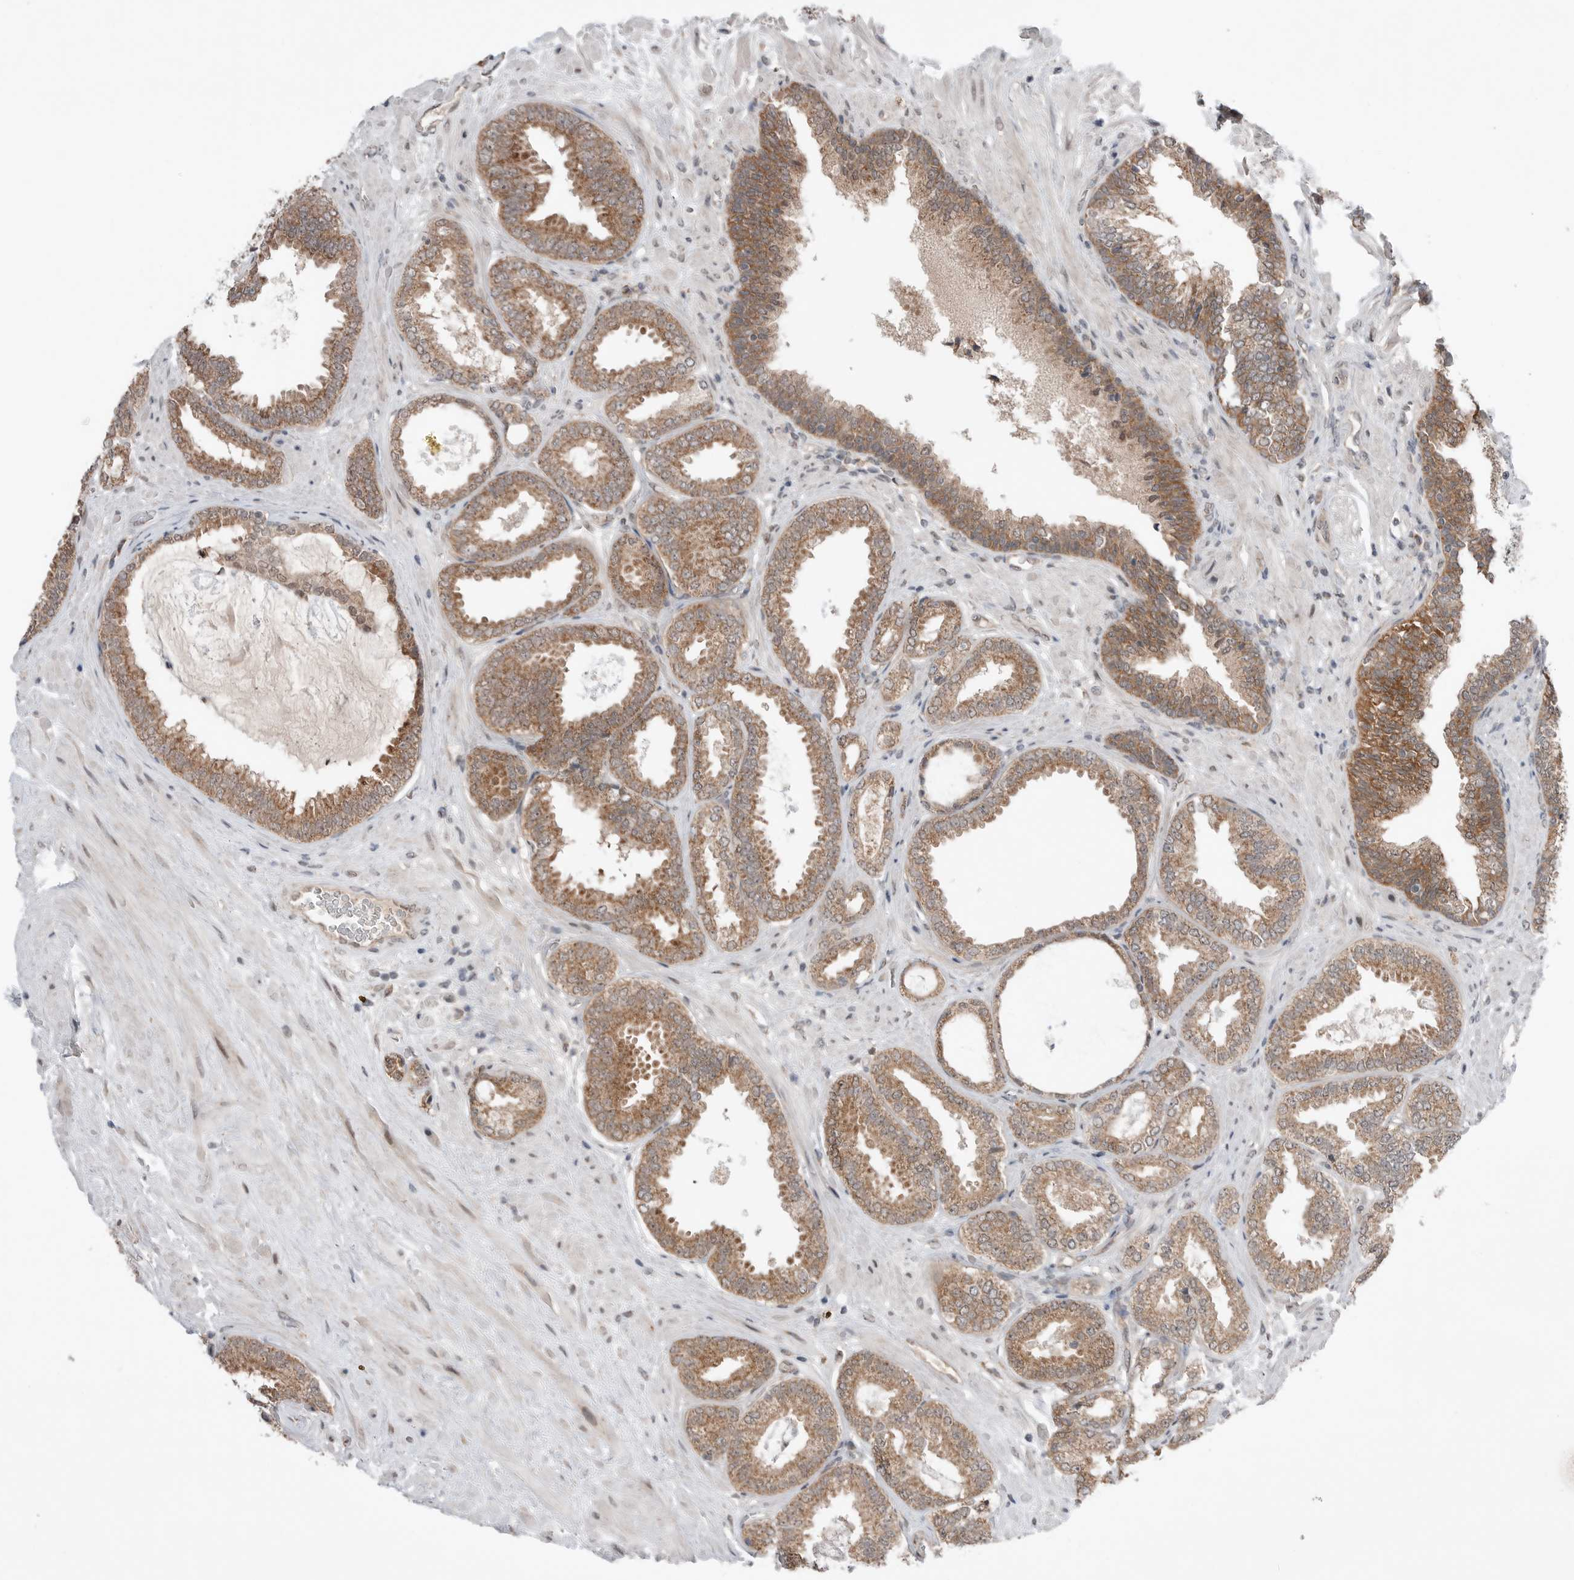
{"staining": {"intensity": "moderate", "quantity": ">75%", "location": "cytoplasmic/membranous"}, "tissue": "prostate cancer", "cell_type": "Tumor cells", "image_type": "cancer", "snomed": [{"axis": "morphology", "description": "Adenocarcinoma, Low grade"}, {"axis": "topography", "description": "Prostate"}], "caption": "Brown immunohistochemical staining in human prostate cancer reveals moderate cytoplasmic/membranous expression in about >75% of tumor cells.", "gene": "NTAQ1", "patient": {"sex": "male", "age": 71}}